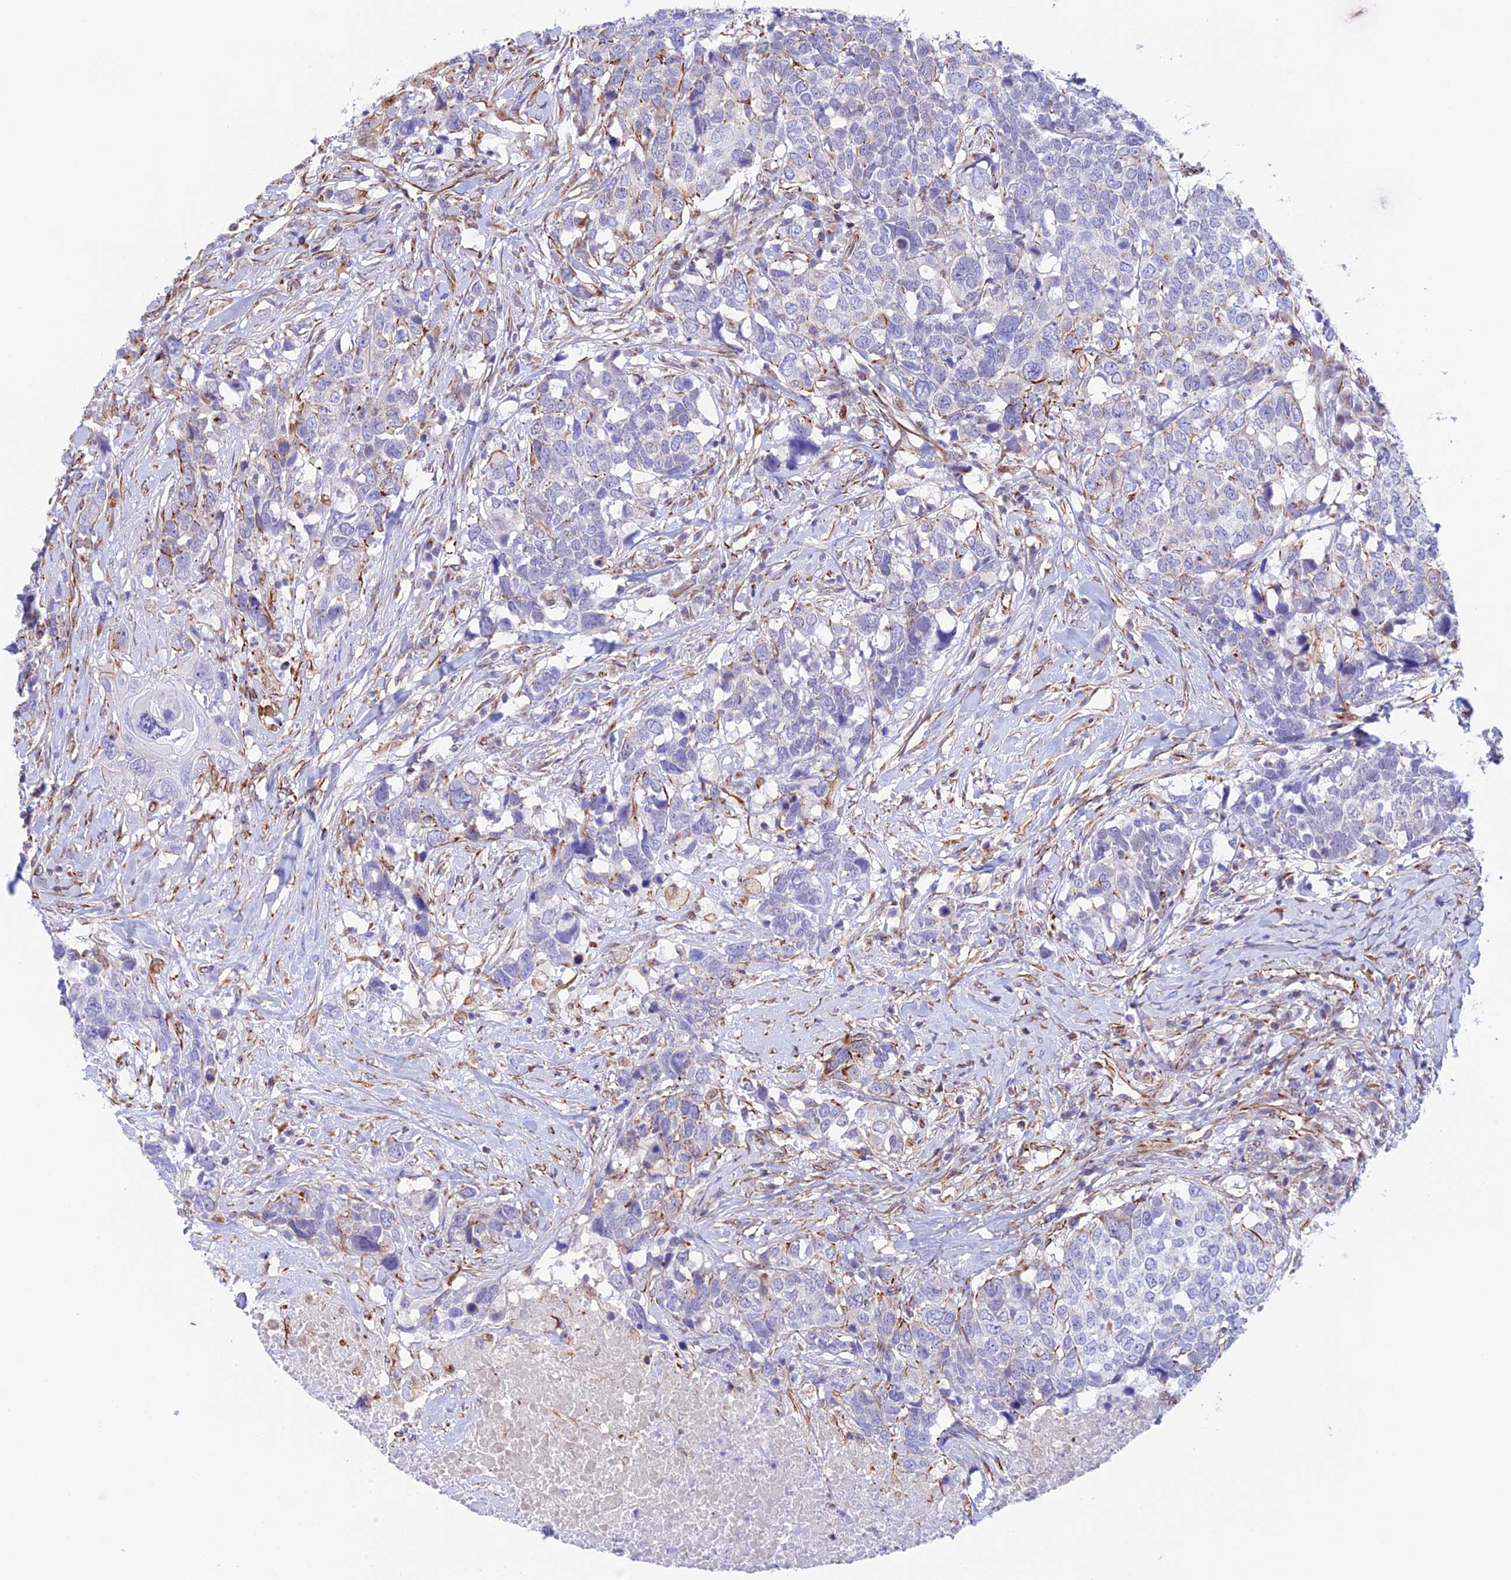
{"staining": {"intensity": "negative", "quantity": "none", "location": "none"}, "tissue": "head and neck cancer", "cell_type": "Tumor cells", "image_type": "cancer", "snomed": [{"axis": "morphology", "description": "Squamous cell carcinoma, NOS"}, {"axis": "topography", "description": "Head-Neck"}], "caption": "Squamous cell carcinoma (head and neck) was stained to show a protein in brown. There is no significant positivity in tumor cells.", "gene": "ZNF652", "patient": {"sex": "male", "age": 66}}